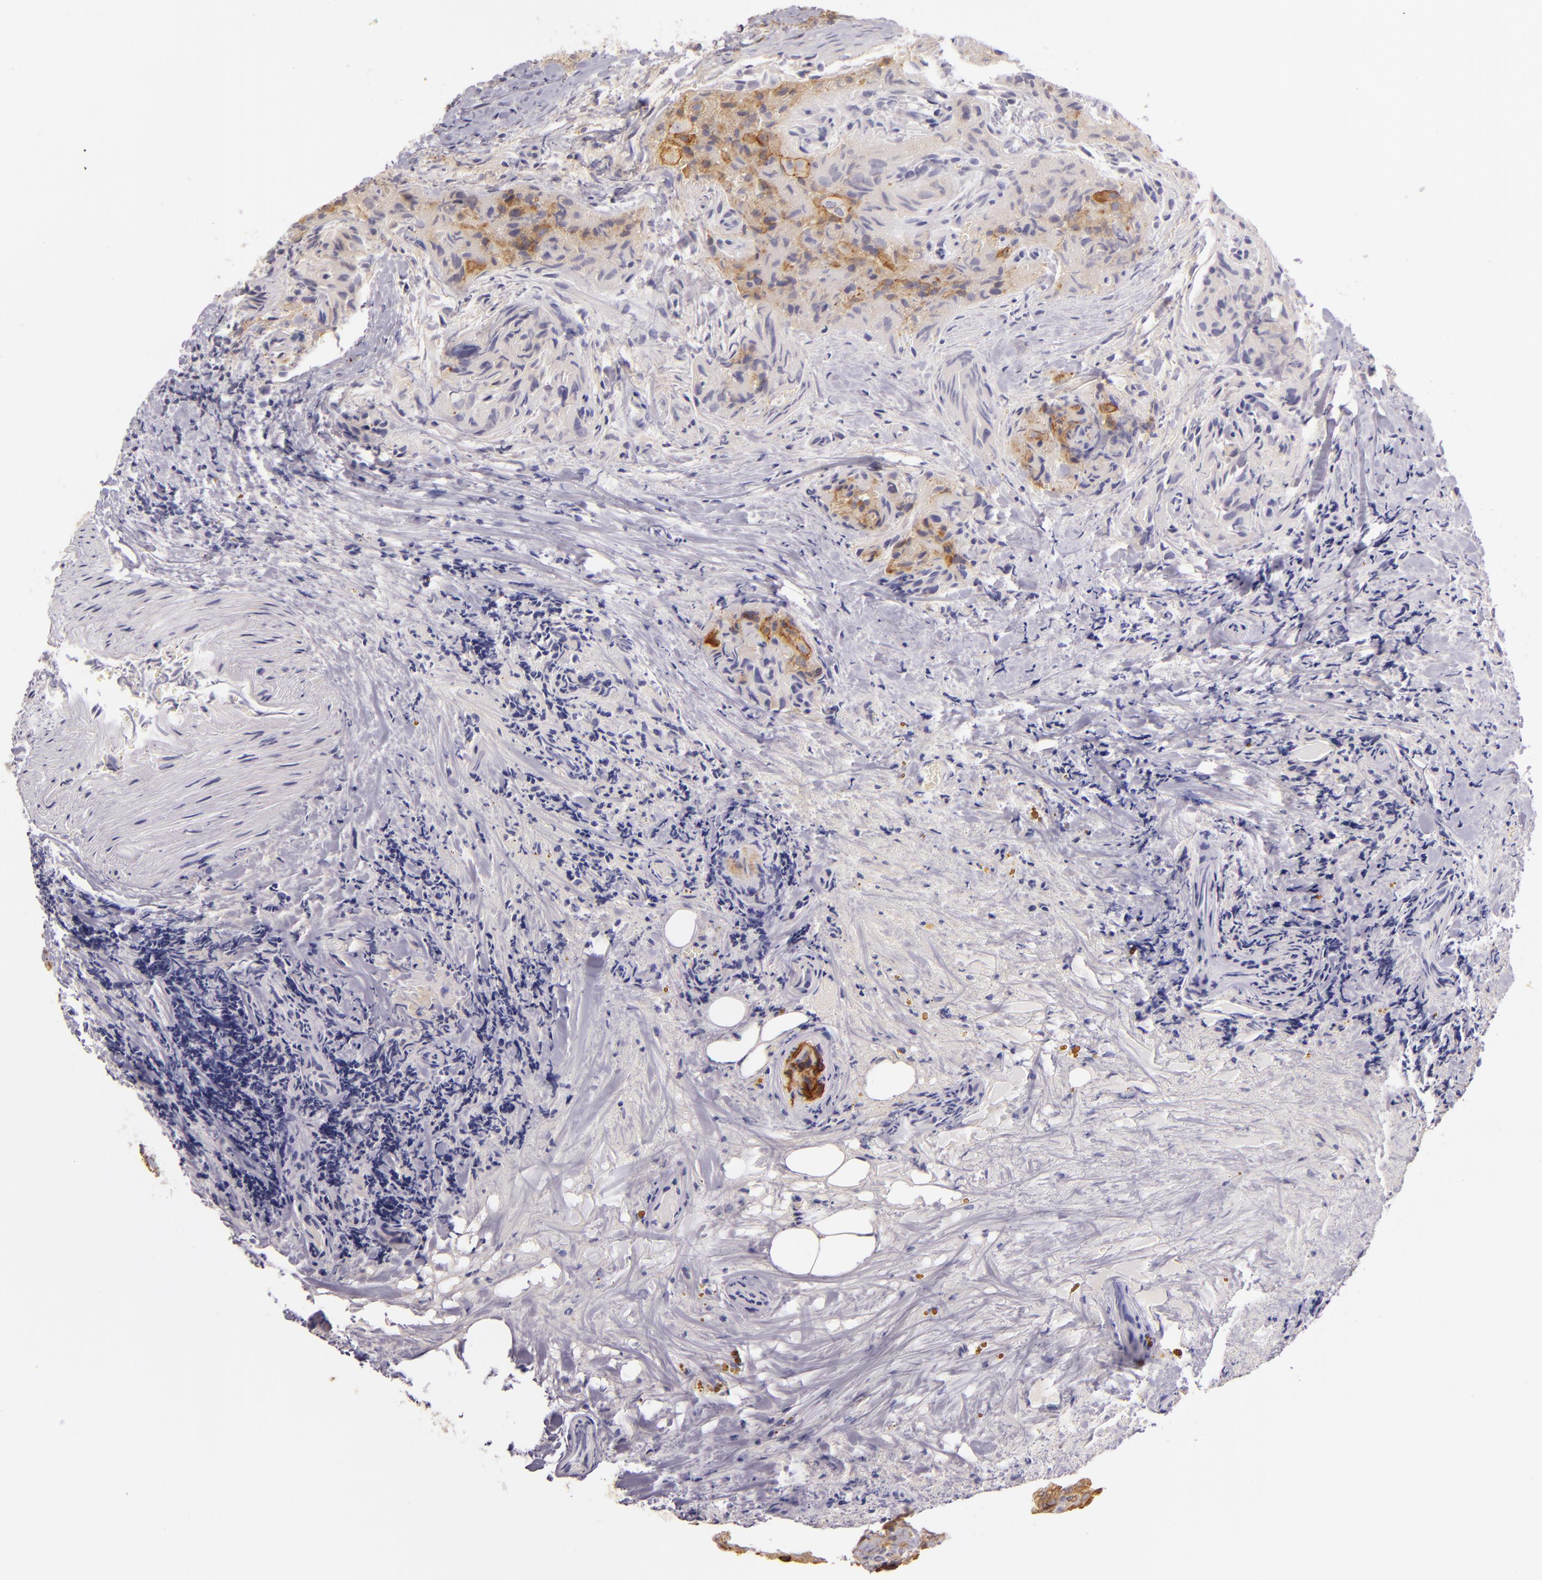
{"staining": {"intensity": "weak", "quantity": ">75%", "location": "cytoplasmic/membranous"}, "tissue": "thyroid cancer", "cell_type": "Tumor cells", "image_type": "cancer", "snomed": [{"axis": "morphology", "description": "Papillary adenocarcinoma, NOS"}, {"axis": "topography", "description": "Thyroid gland"}], "caption": "Protein analysis of thyroid cancer tissue exhibits weak cytoplasmic/membranous staining in about >75% of tumor cells.", "gene": "CTSF", "patient": {"sex": "female", "age": 71}}